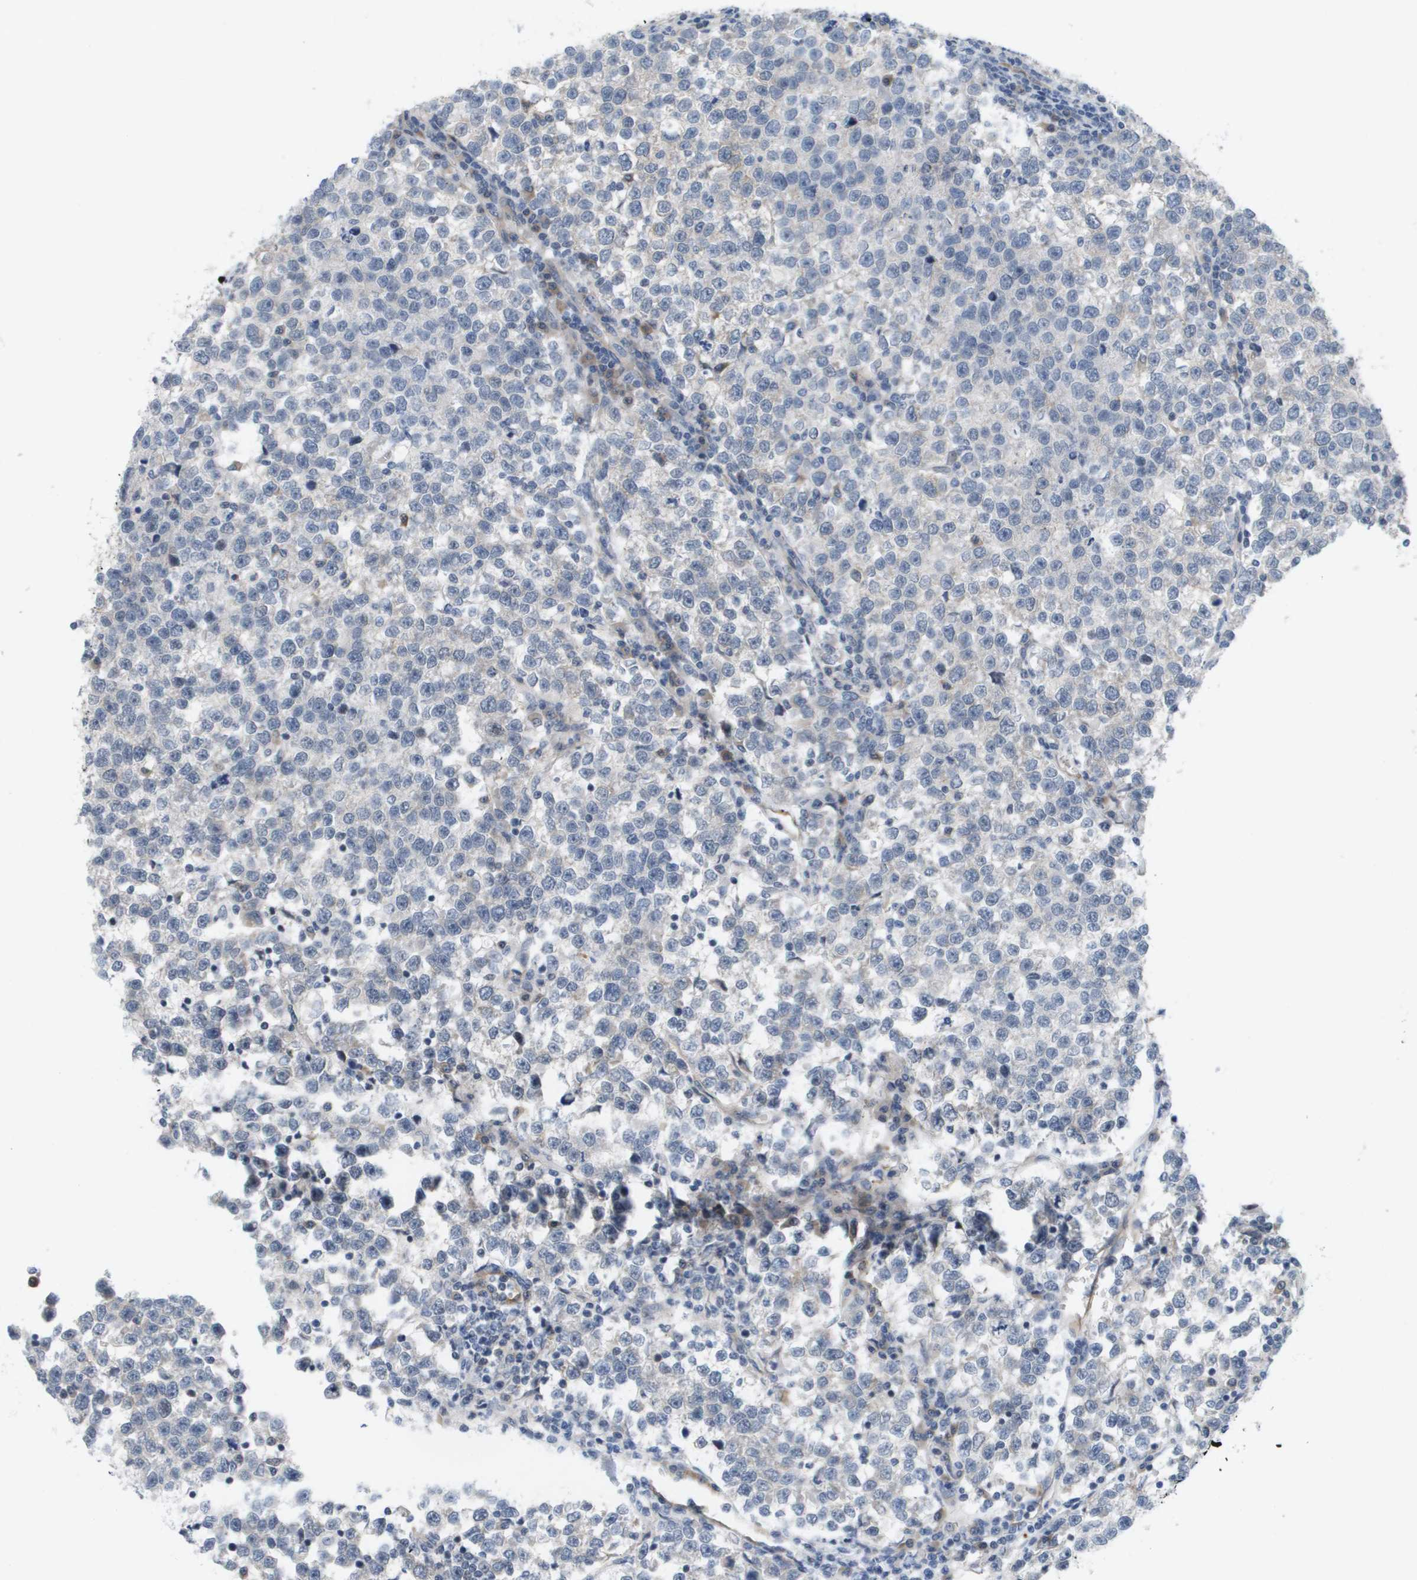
{"staining": {"intensity": "negative", "quantity": "none", "location": "none"}, "tissue": "testis cancer", "cell_type": "Tumor cells", "image_type": "cancer", "snomed": [{"axis": "morphology", "description": "Normal tissue, NOS"}, {"axis": "morphology", "description": "Seminoma, NOS"}, {"axis": "topography", "description": "Testis"}], "caption": "Testis cancer (seminoma) was stained to show a protein in brown. There is no significant staining in tumor cells.", "gene": "MARCHF8", "patient": {"sex": "male", "age": 43}}